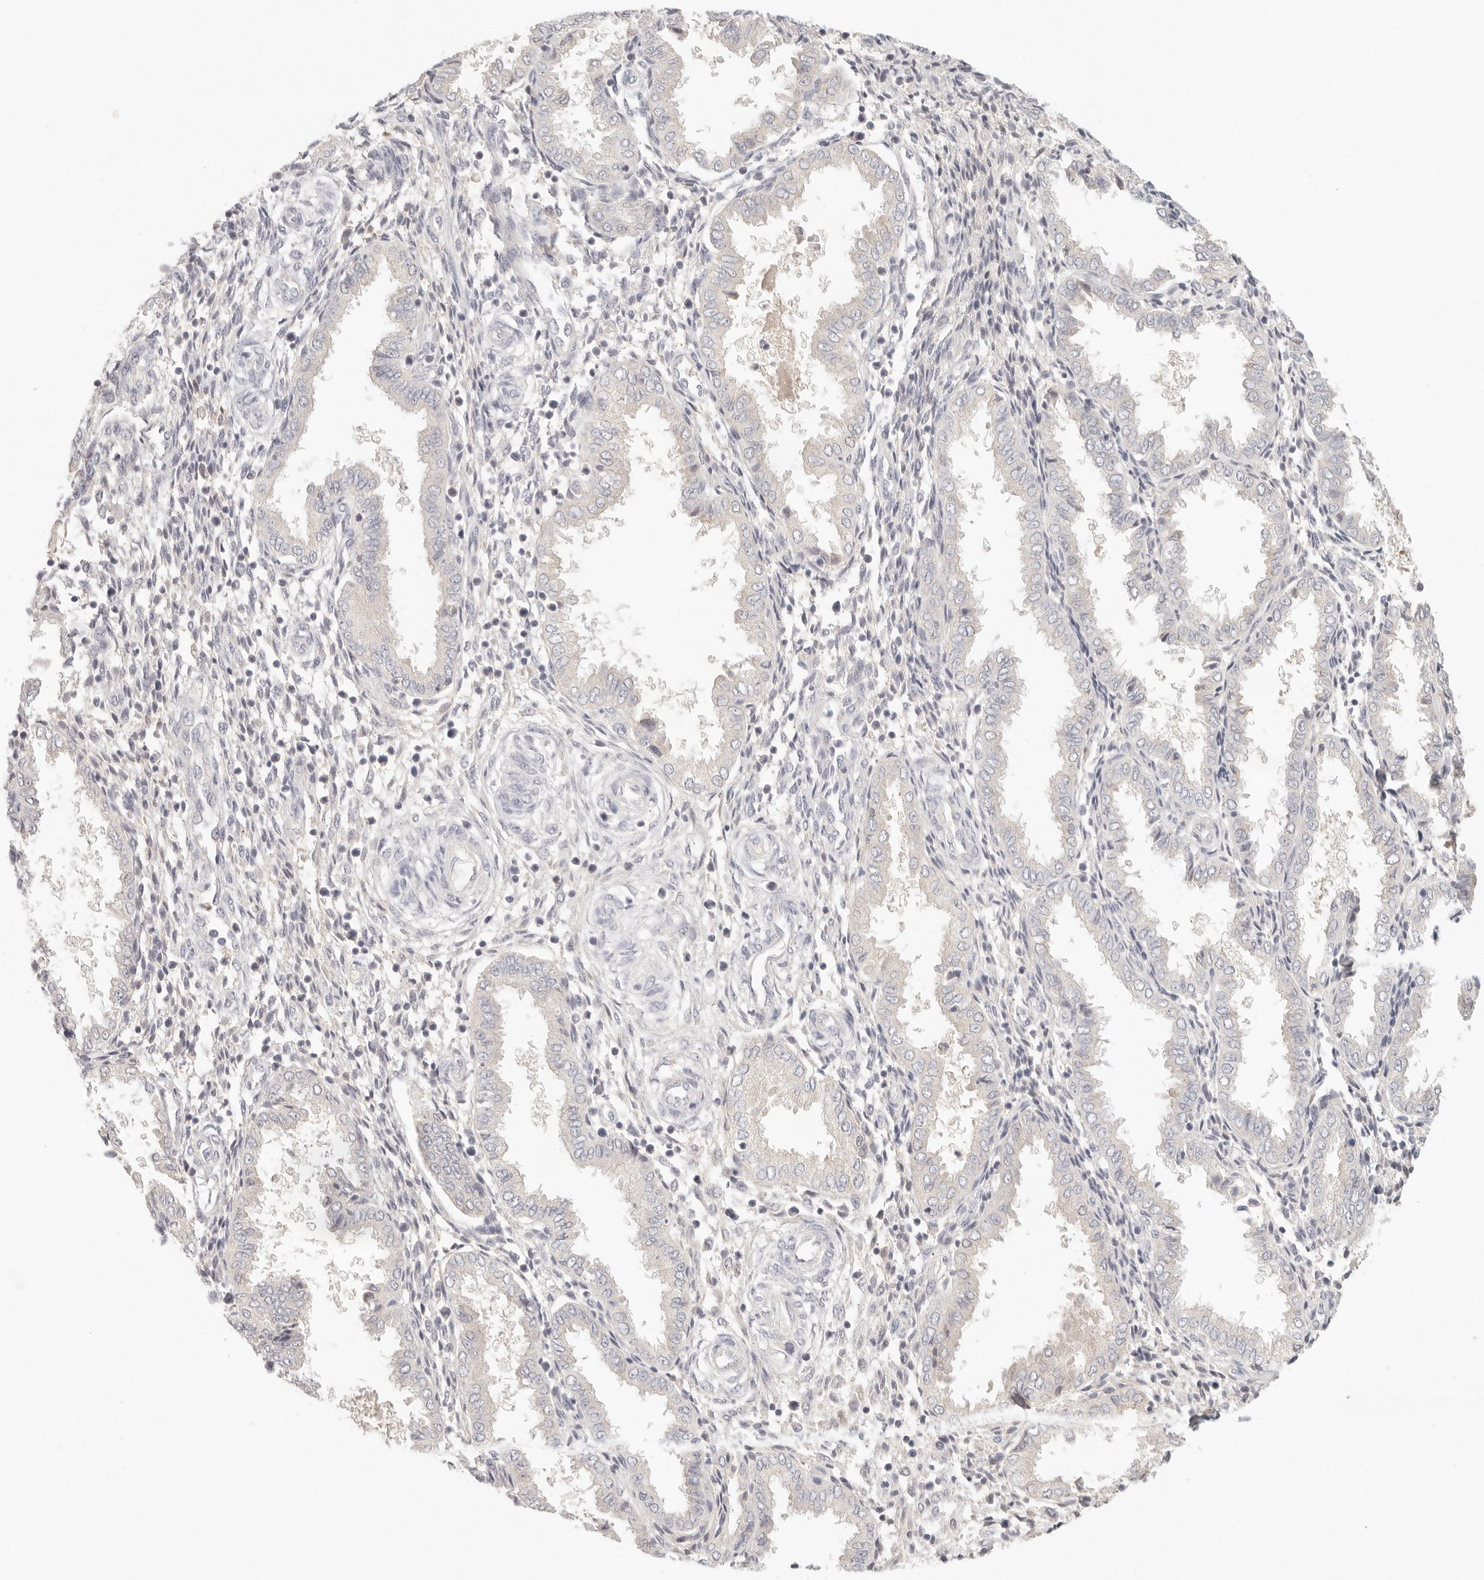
{"staining": {"intensity": "negative", "quantity": "none", "location": "none"}, "tissue": "endometrium", "cell_type": "Cells in endometrial stroma", "image_type": "normal", "snomed": [{"axis": "morphology", "description": "Normal tissue, NOS"}, {"axis": "topography", "description": "Endometrium"}], "caption": "Immunohistochemical staining of unremarkable human endometrium displays no significant positivity in cells in endometrial stroma.", "gene": "SPHK1", "patient": {"sex": "female", "age": 33}}